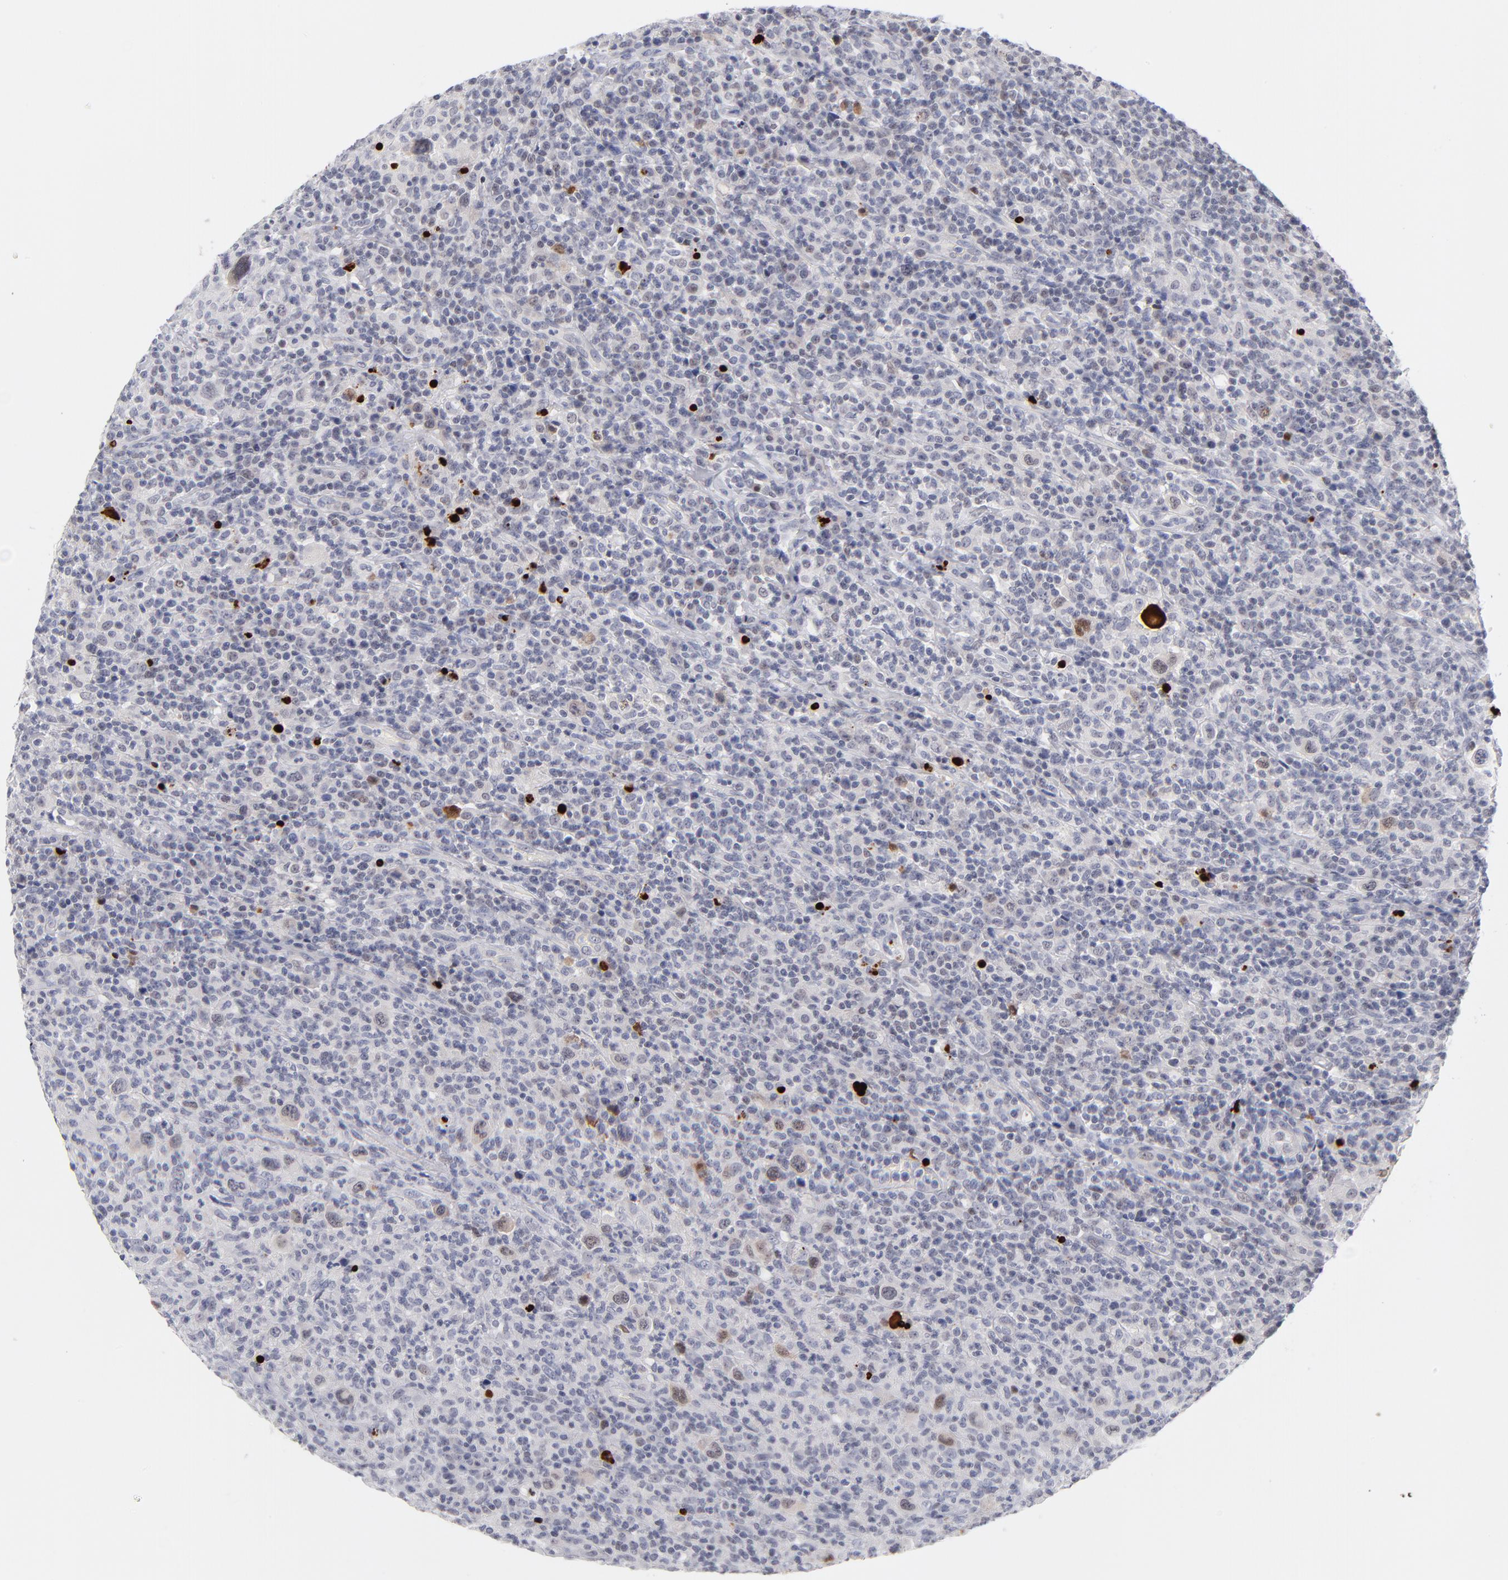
{"staining": {"intensity": "moderate", "quantity": "<25%", "location": "nuclear"}, "tissue": "lymphoma", "cell_type": "Tumor cells", "image_type": "cancer", "snomed": [{"axis": "morphology", "description": "Hodgkin's disease, NOS"}, {"axis": "topography", "description": "Lymph node"}], "caption": "Brown immunohistochemical staining in human lymphoma reveals moderate nuclear expression in about <25% of tumor cells. (DAB IHC, brown staining for protein, blue staining for nuclei).", "gene": "PARP1", "patient": {"sex": "male", "age": 65}}